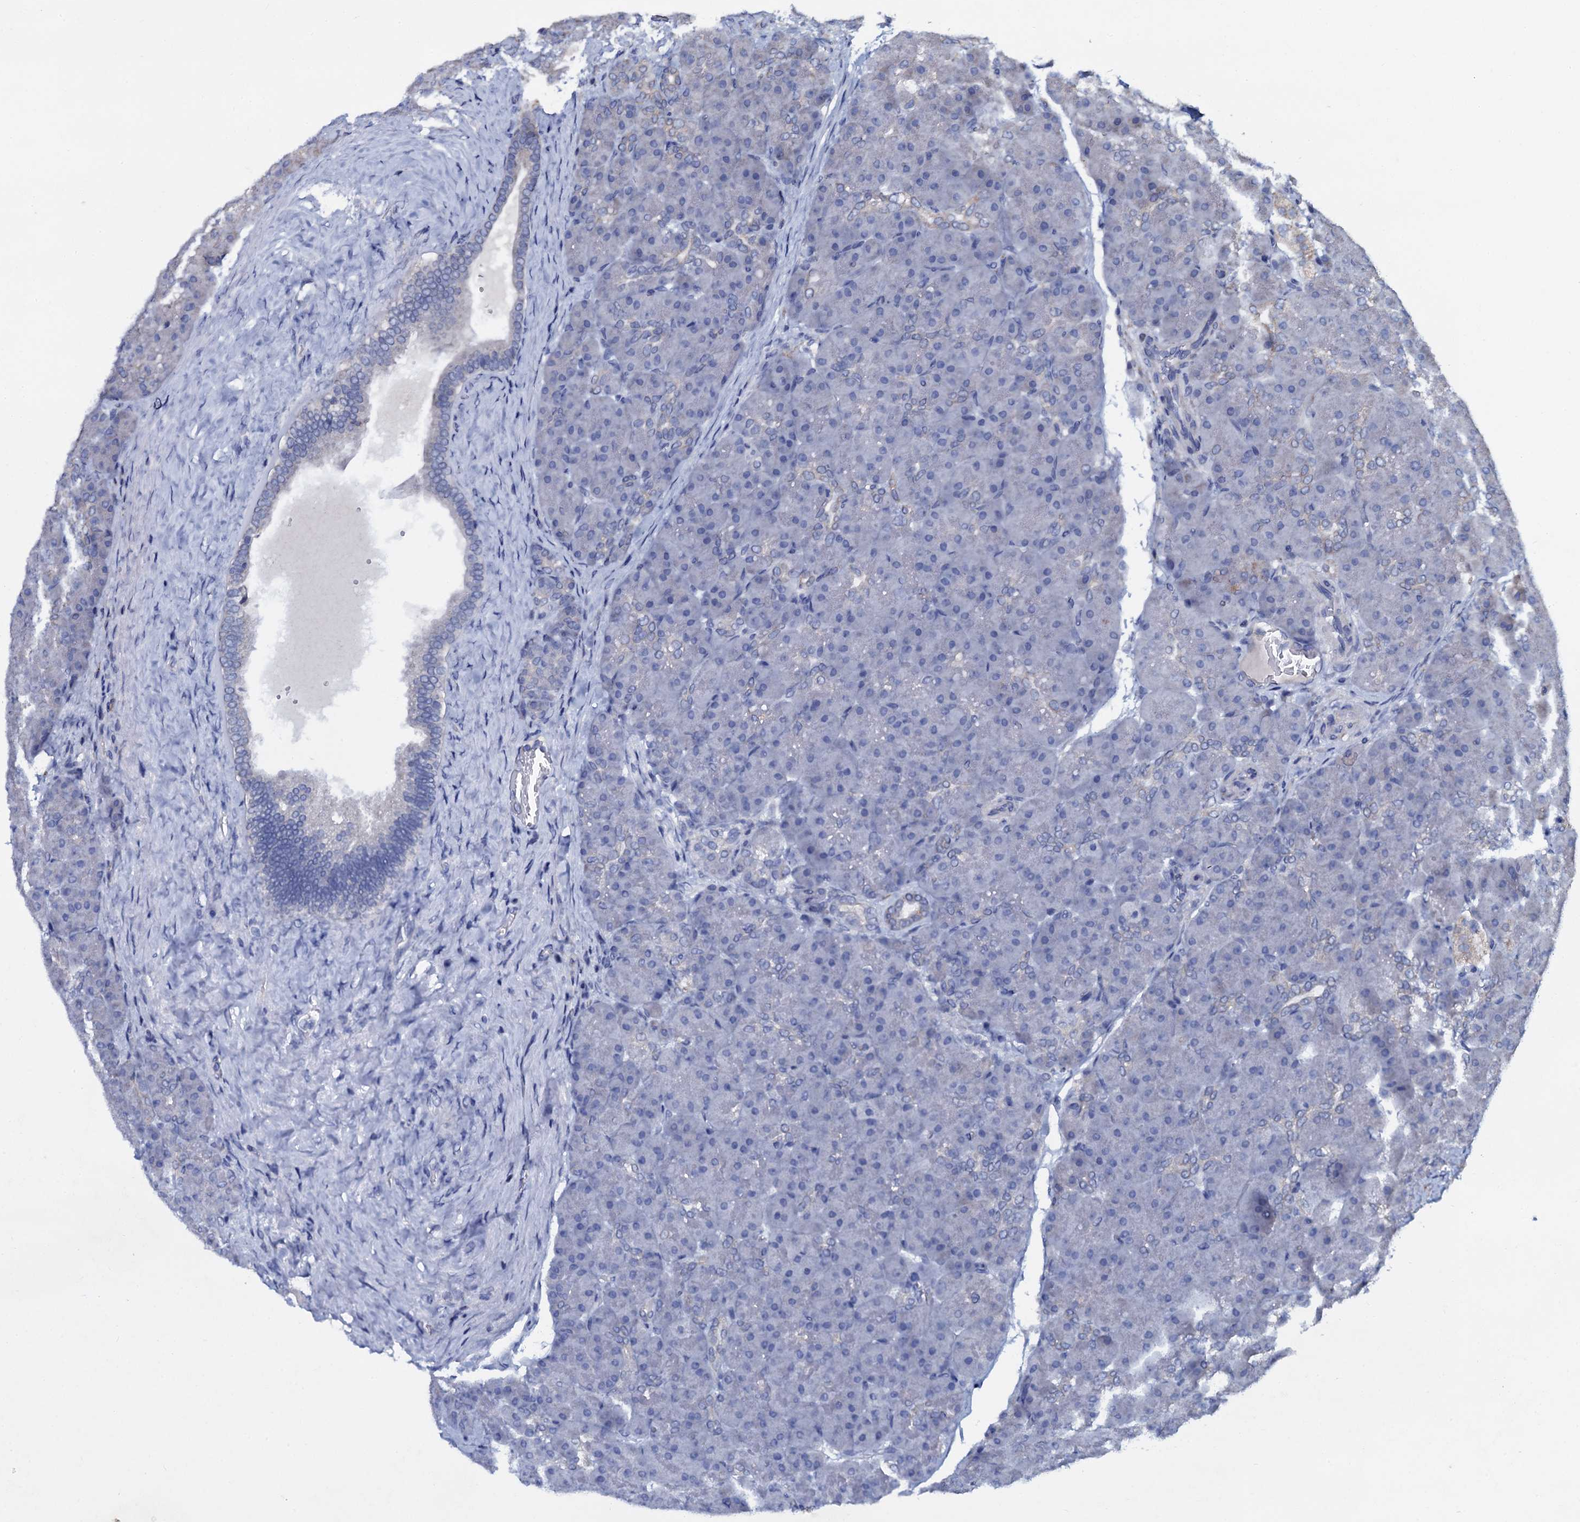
{"staining": {"intensity": "negative", "quantity": "none", "location": "none"}, "tissue": "pancreas", "cell_type": "Exocrine glandular cells", "image_type": "normal", "snomed": [{"axis": "morphology", "description": "Normal tissue, NOS"}, {"axis": "topography", "description": "Pancreas"}], "caption": "The immunohistochemistry (IHC) micrograph has no significant staining in exocrine glandular cells of pancreas.", "gene": "SLC37A4", "patient": {"sex": "male", "age": 66}}